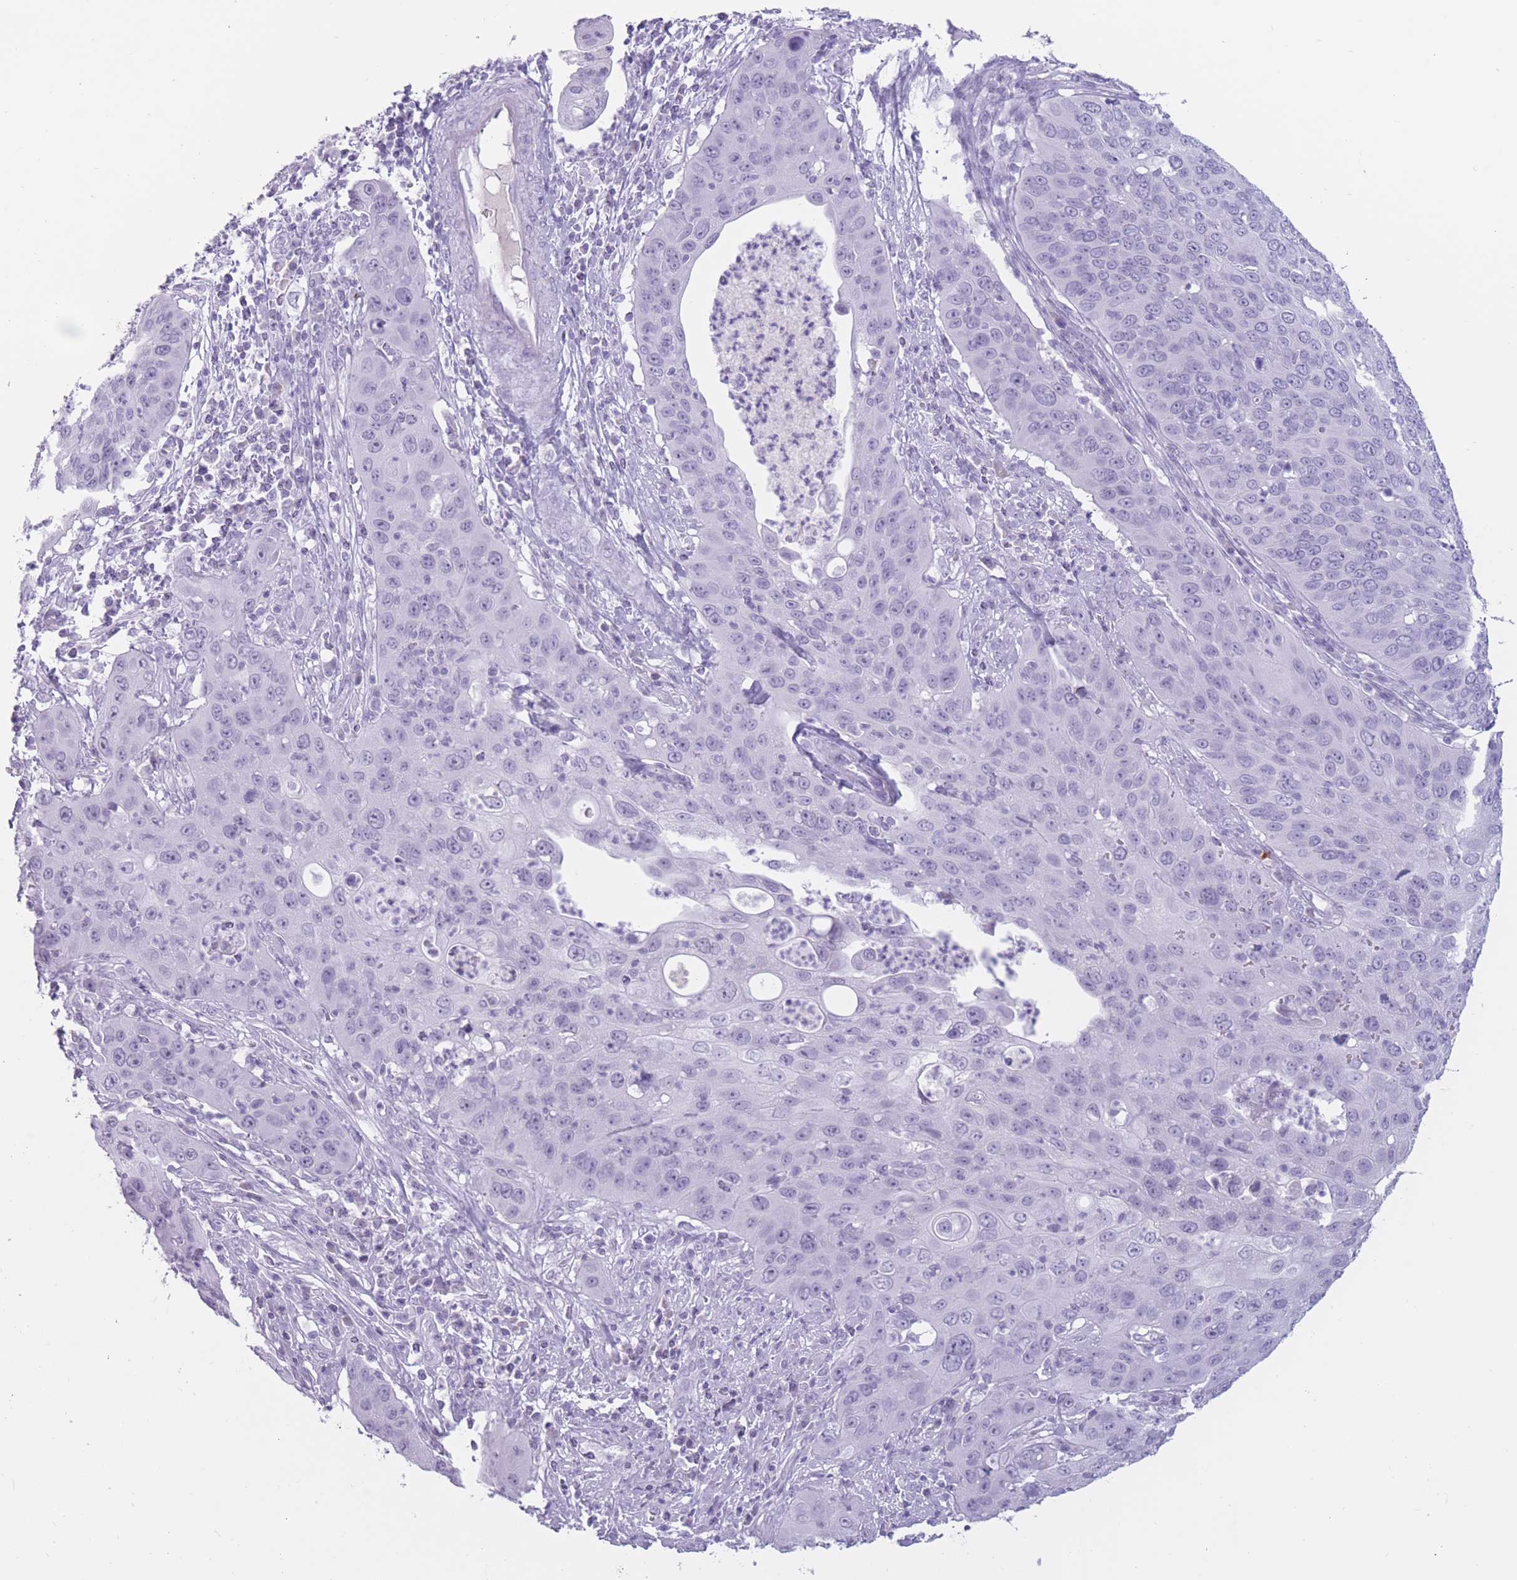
{"staining": {"intensity": "negative", "quantity": "none", "location": "none"}, "tissue": "cervical cancer", "cell_type": "Tumor cells", "image_type": "cancer", "snomed": [{"axis": "morphology", "description": "Squamous cell carcinoma, NOS"}, {"axis": "topography", "description": "Cervix"}], "caption": "This is an immunohistochemistry photomicrograph of squamous cell carcinoma (cervical). There is no staining in tumor cells.", "gene": "PNMA3", "patient": {"sex": "female", "age": 36}}